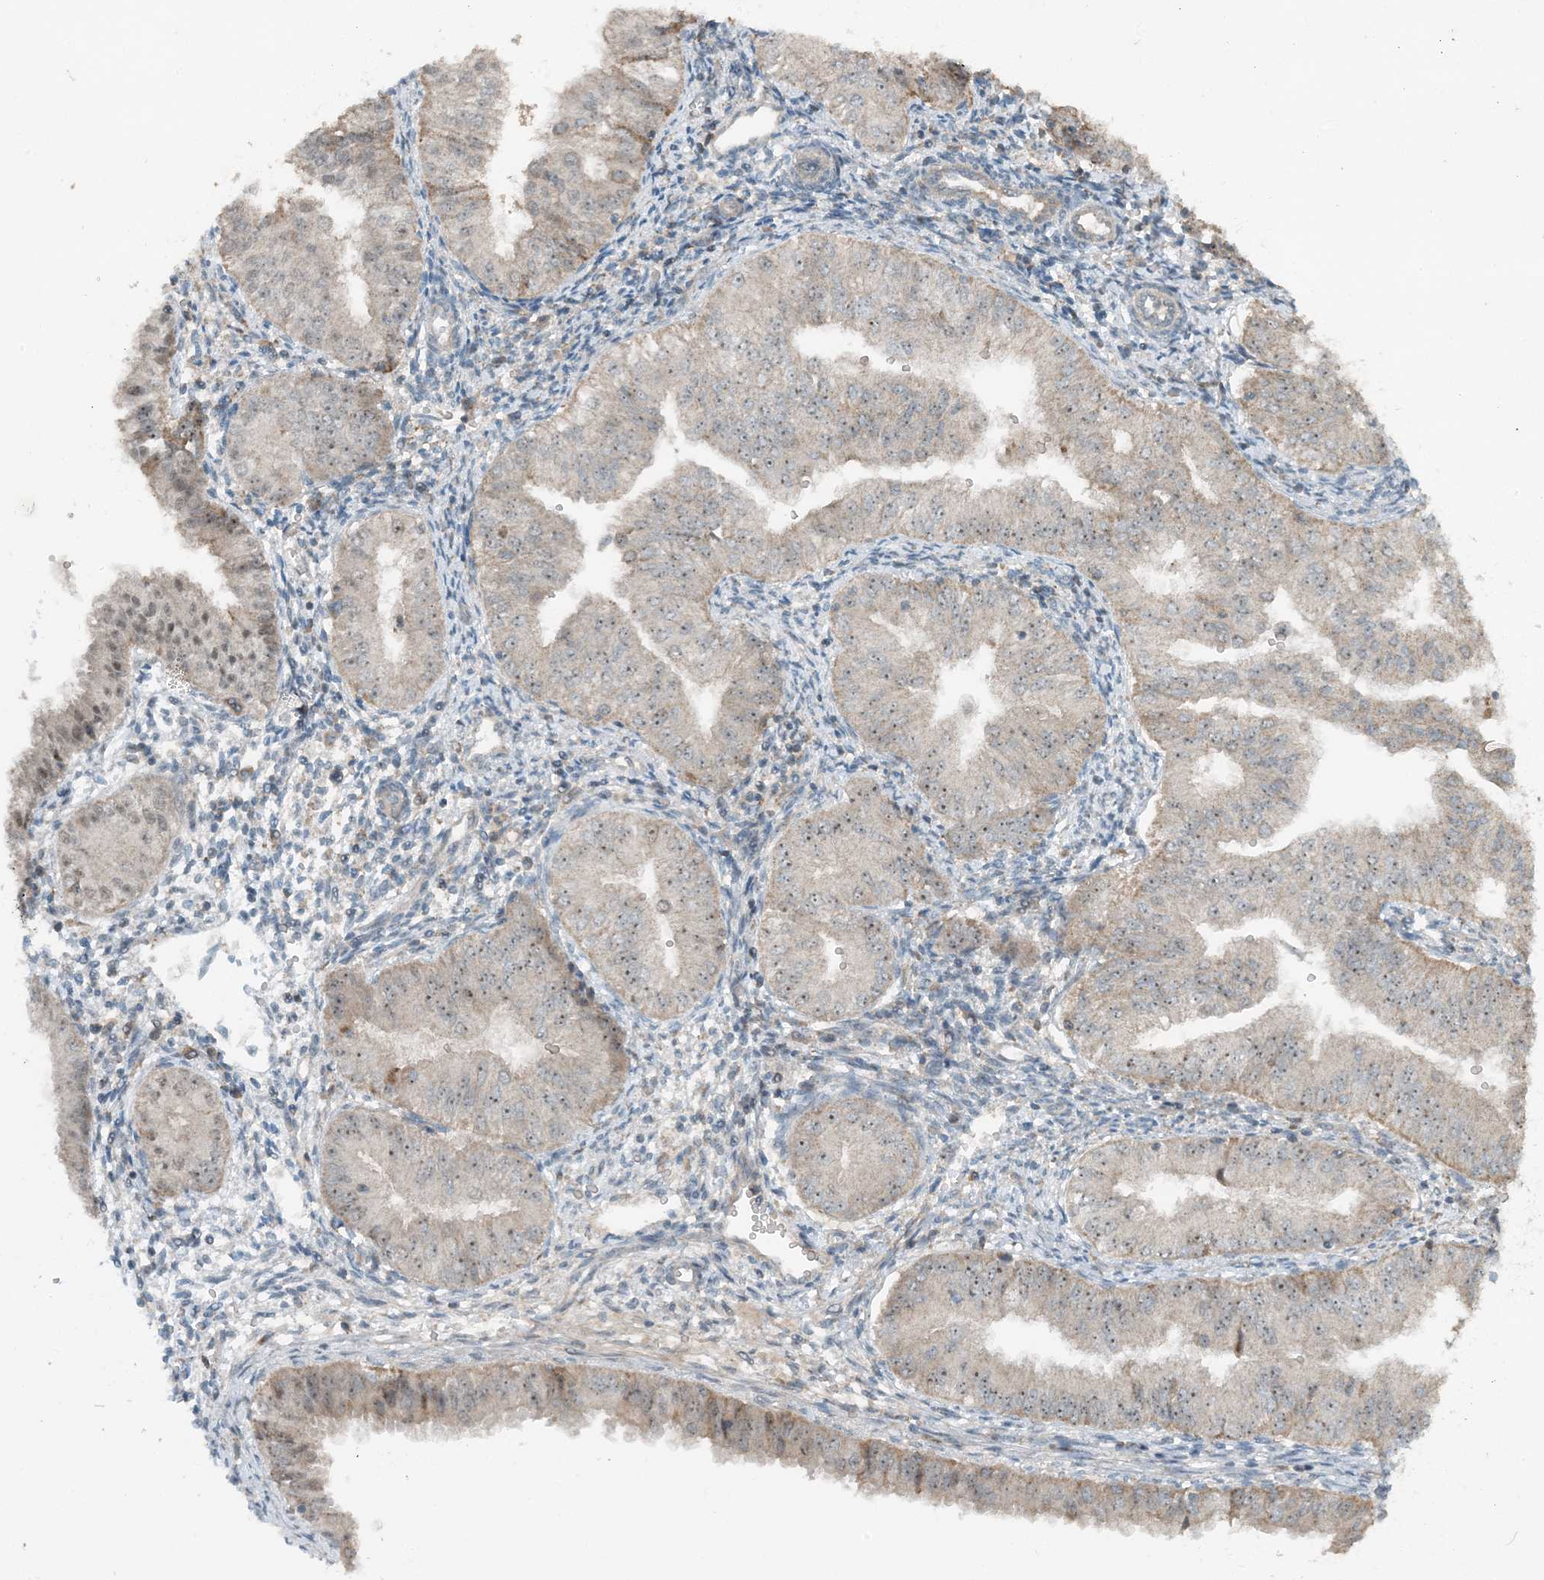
{"staining": {"intensity": "moderate", "quantity": "<25%", "location": "cytoplasmic/membranous,nuclear"}, "tissue": "endometrial cancer", "cell_type": "Tumor cells", "image_type": "cancer", "snomed": [{"axis": "morphology", "description": "Normal tissue, NOS"}, {"axis": "morphology", "description": "Adenocarcinoma, NOS"}, {"axis": "topography", "description": "Endometrium"}], "caption": "Immunohistochemical staining of human endometrial cancer reveals low levels of moderate cytoplasmic/membranous and nuclear staining in approximately <25% of tumor cells. The staining was performed using DAB, with brown indicating positive protein expression. Nuclei are stained blue with hematoxylin.", "gene": "MITD1", "patient": {"sex": "female", "age": 53}}